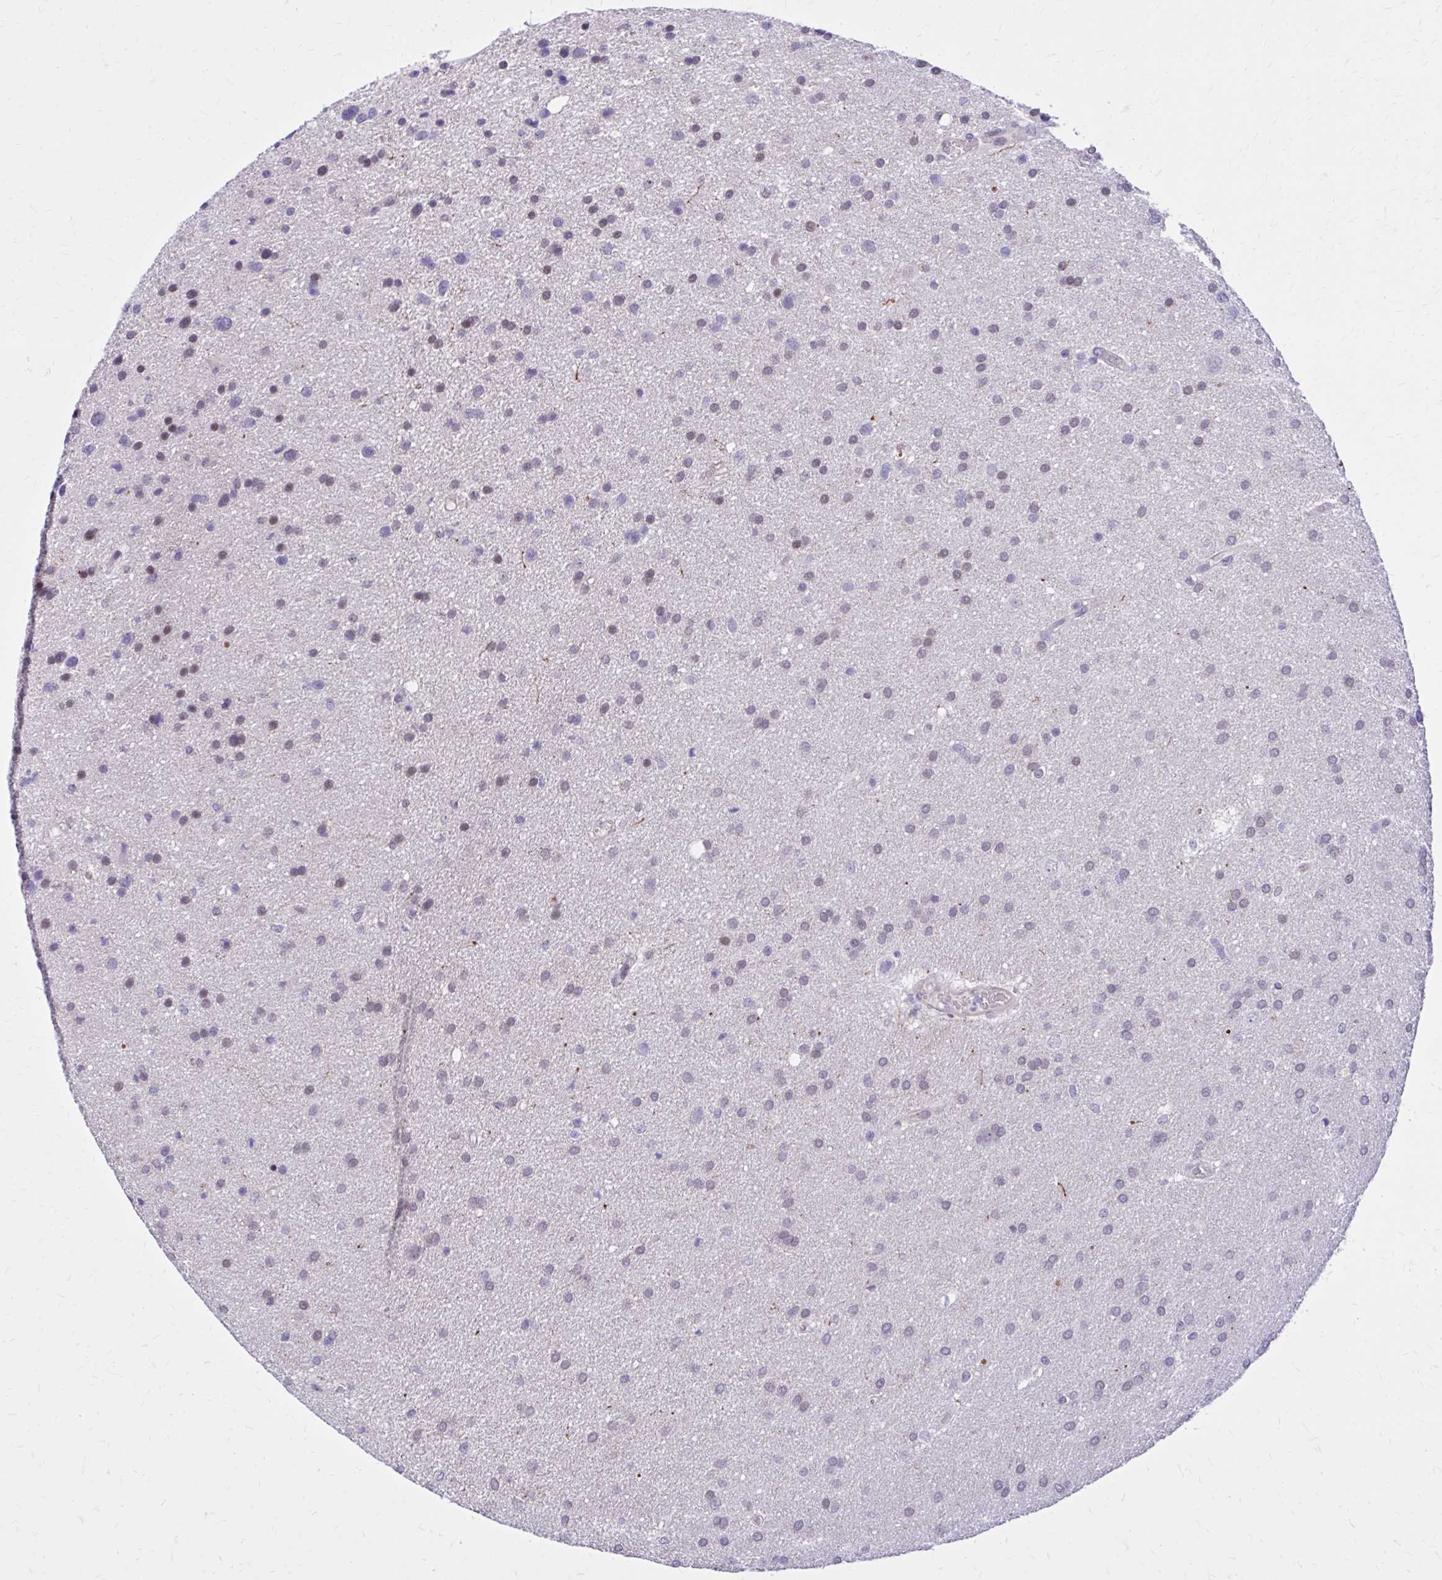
{"staining": {"intensity": "negative", "quantity": "none", "location": "none"}, "tissue": "glioma", "cell_type": "Tumor cells", "image_type": "cancer", "snomed": [{"axis": "morphology", "description": "Glioma, malignant, Low grade"}, {"axis": "topography", "description": "Brain"}], "caption": "Histopathology image shows no significant protein expression in tumor cells of glioma.", "gene": "ZBTB25", "patient": {"sex": "female", "age": 54}}